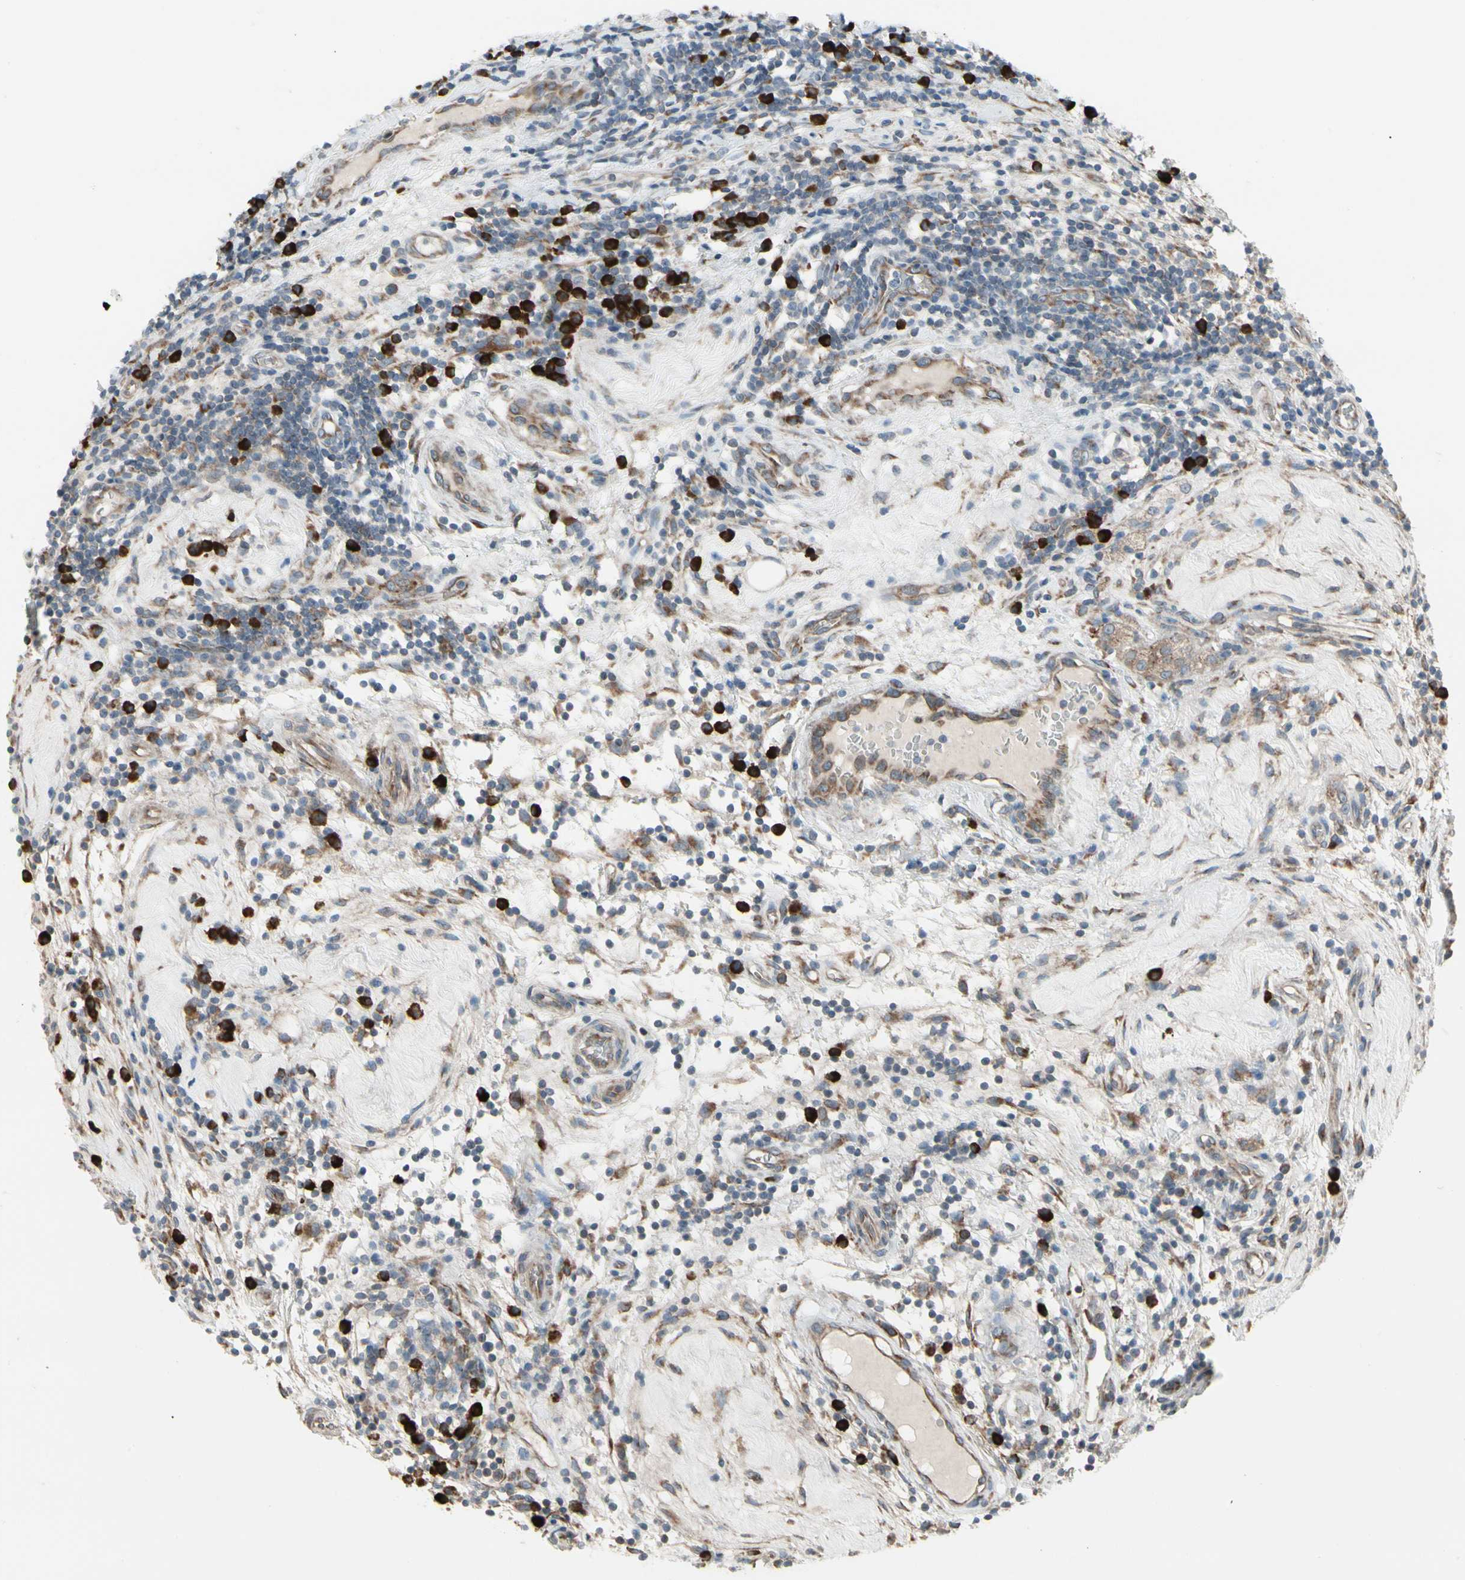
{"staining": {"intensity": "negative", "quantity": "none", "location": "none"}, "tissue": "testis cancer", "cell_type": "Tumor cells", "image_type": "cancer", "snomed": [{"axis": "morphology", "description": "Seminoma, NOS"}, {"axis": "topography", "description": "Testis"}], "caption": "A photomicrograph of testis cancer (seminoma) stained for a protein reveals no brown staining in tumor cells. The staining is performed using DAB (3,3'-diaminobenzidine) brown chromogen with nuclei counter-stained in using hematoxylin.", "gene": "FNDC3A", "patient": {"sex": "male", "age": 43}}